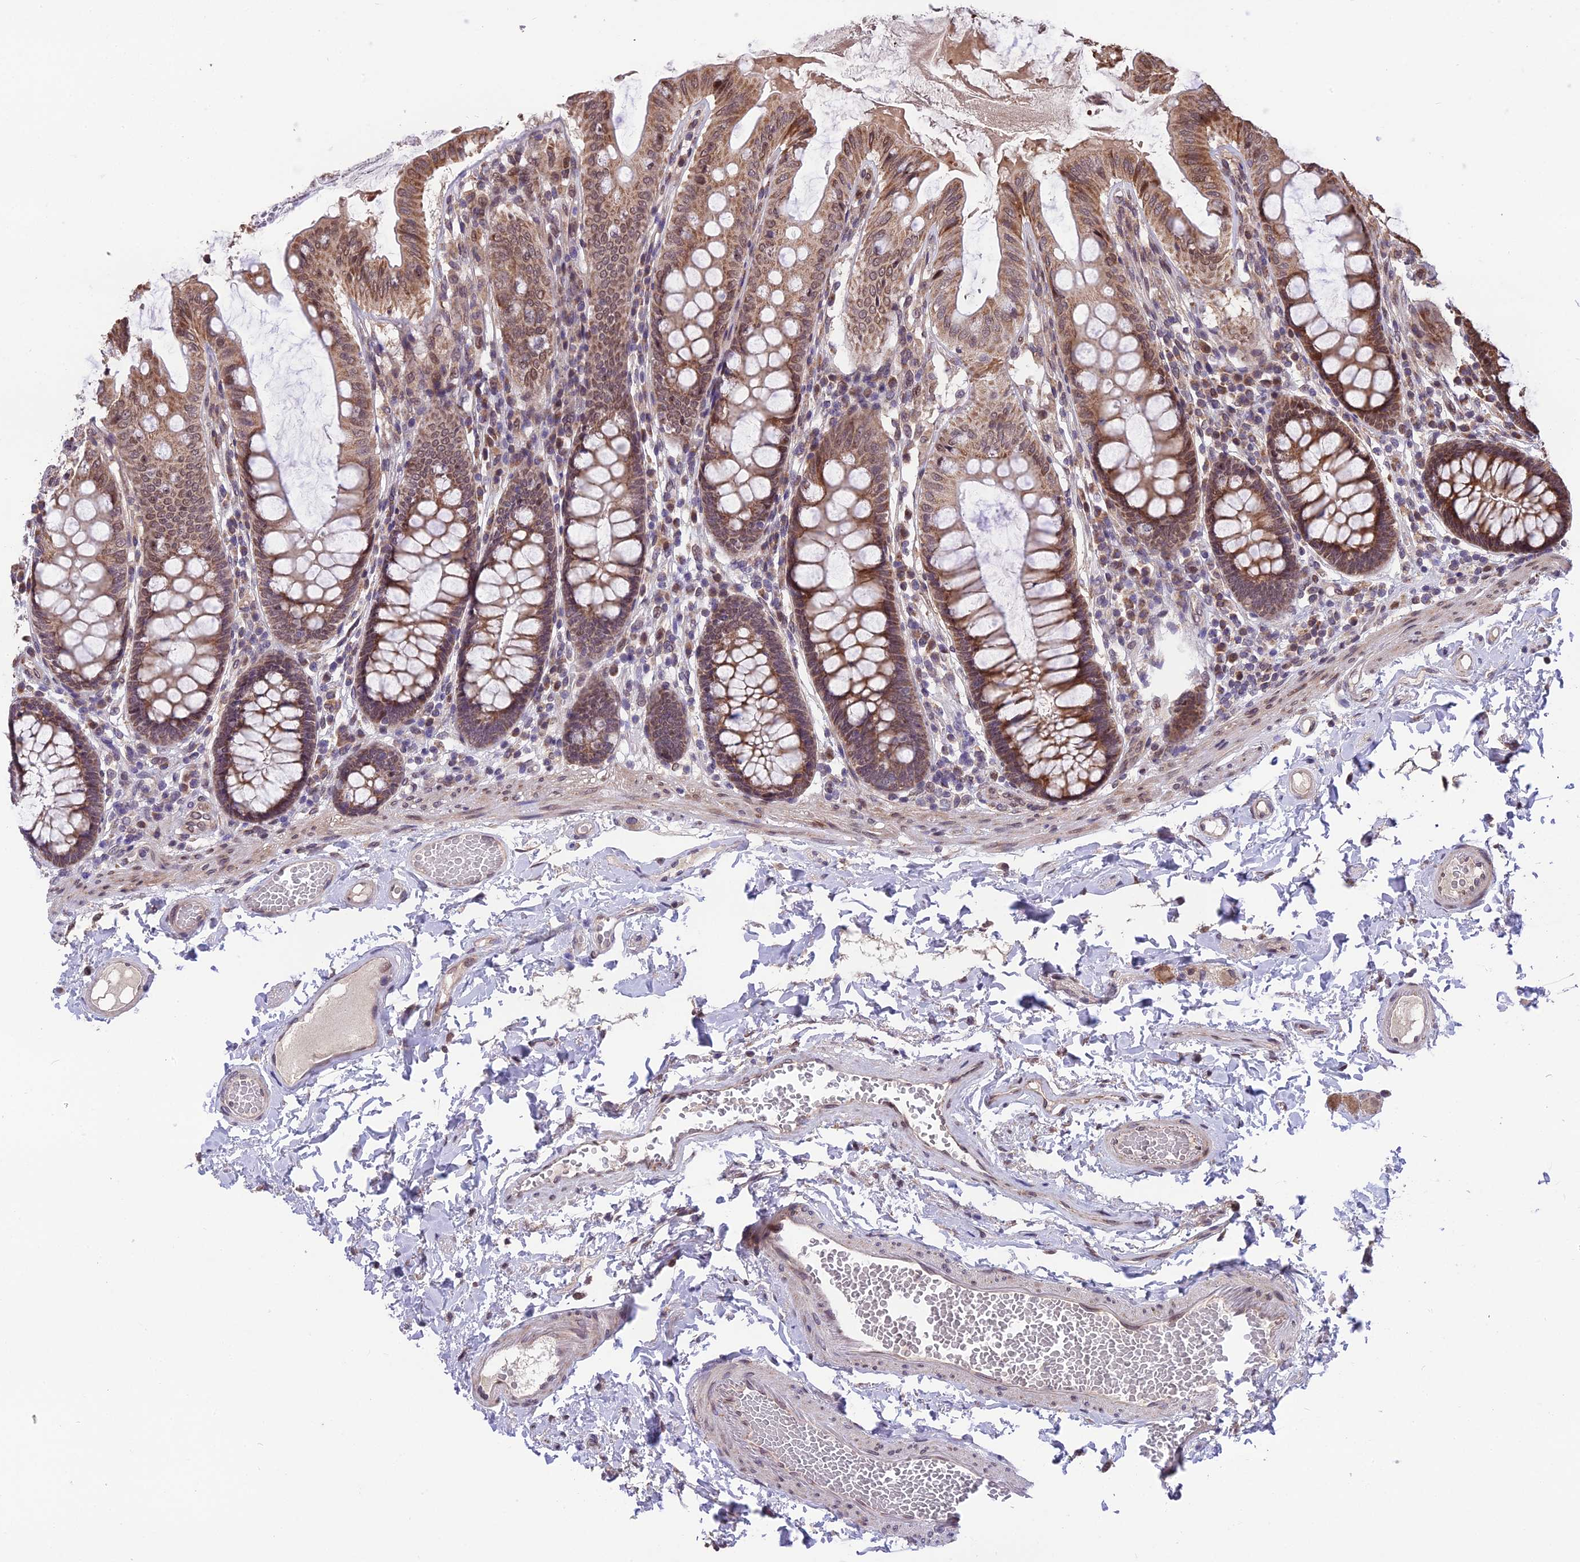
{"staining": {"intensity": "weak", "quantity": ">75%", "location": "cytoplasmic/membranous"}, "tissue": "colon", "cell_type": "Endothelial cells", "image_type": "normal", "snomed": [{"axis": "morphology", "description": "Normal tissue, NOS"}, {"axis": "topography", "description": "Colon"}], "caption": "An image of human colon stained for a protein reveals weak cytoplasmic/membranous brown staining in endothelial cells. Immunohistochemistry stains the protein in brown and the nuclei are stained blue.", "gene": "CYP2R1", "patient": {"sex": "male", "age": 84}}